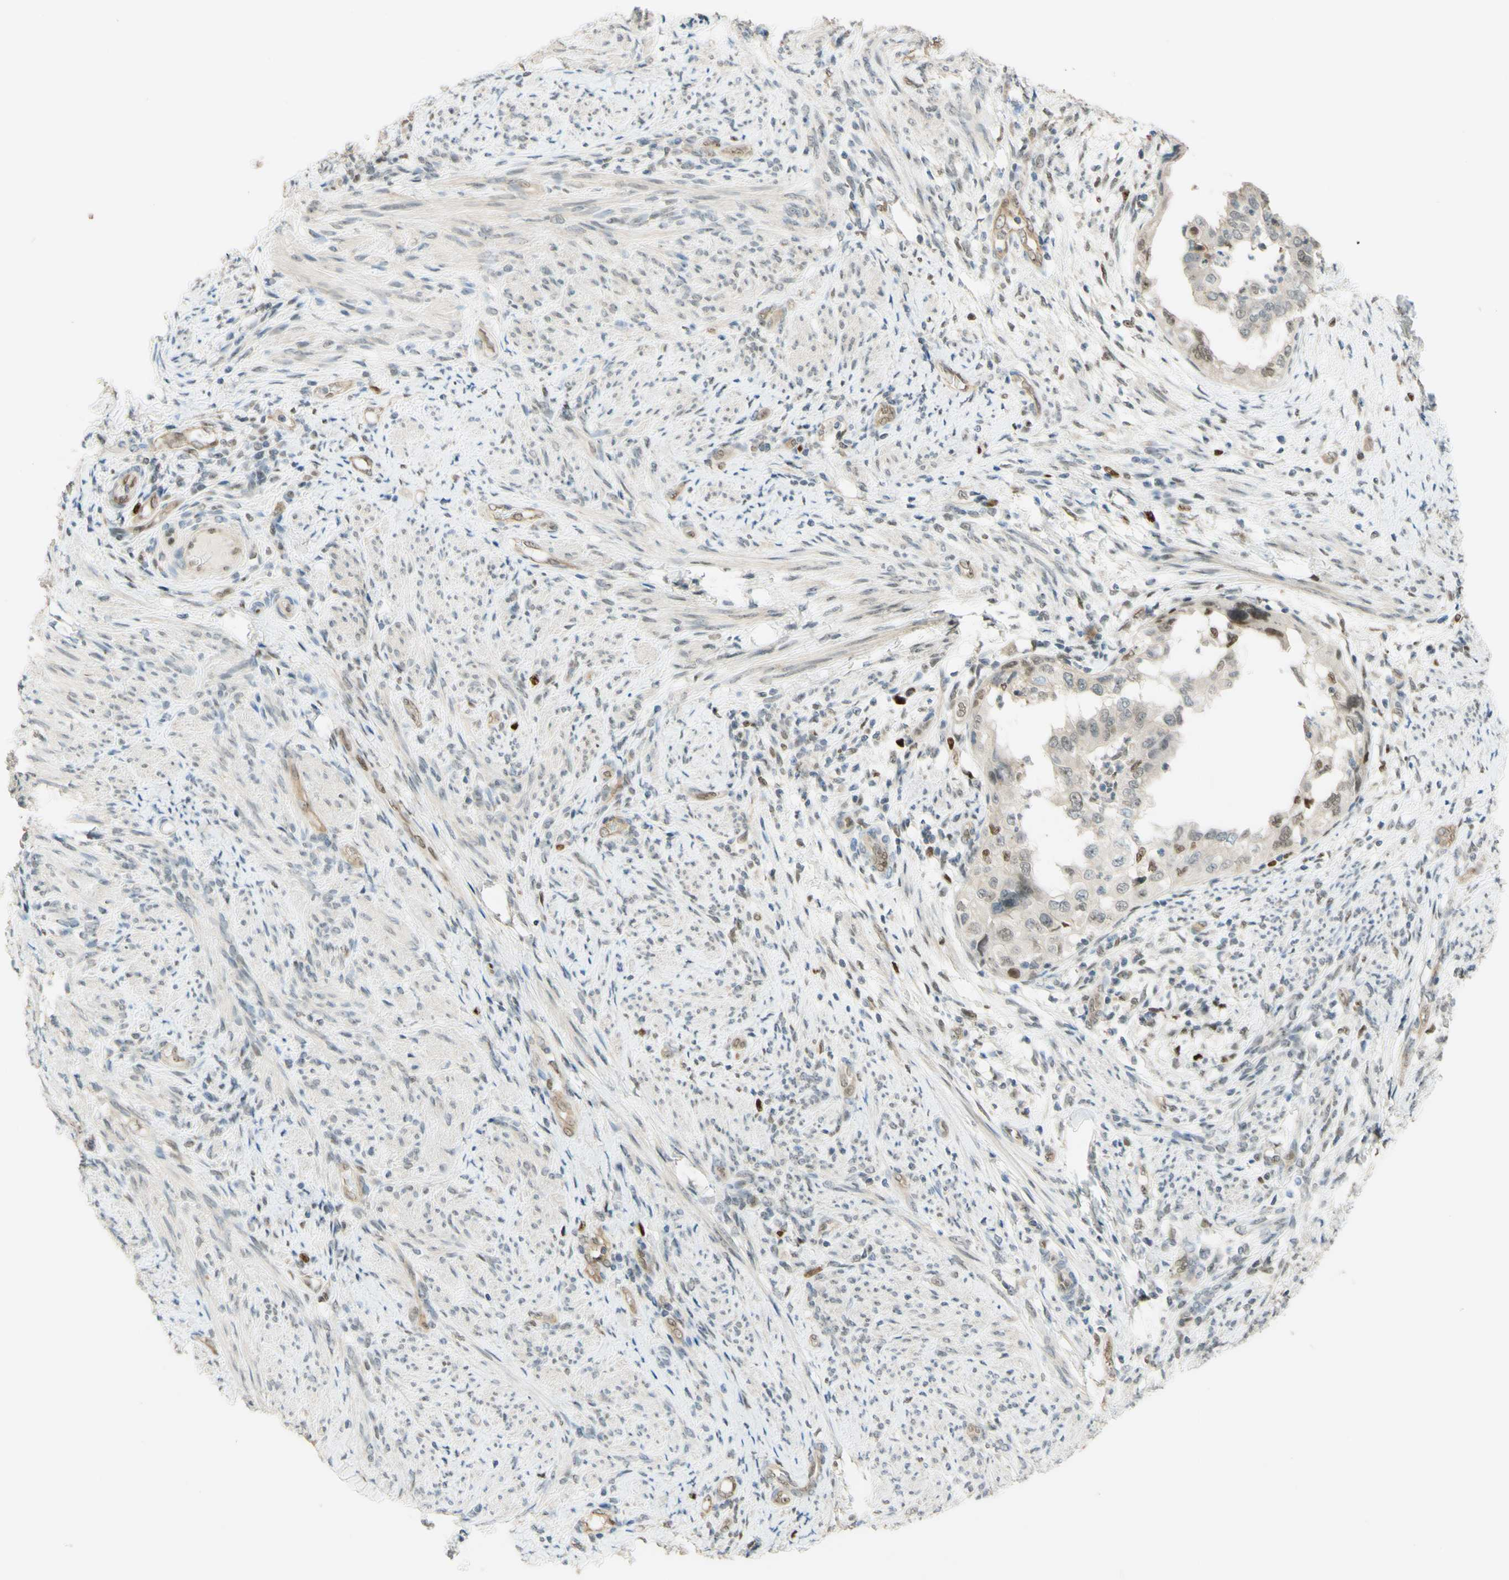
{"staining": {"intensity": "weak", "quantity": "<25%", "location": "nuclear"}, "tissue": "endometrial cancer", "cell_type": "Tumor cells", "image_type": "cancer", "snomed": [{"axis": "morphology", "description": "Adenocarcinoma, NOS"}, {"axis": "topography", "description": "Endometrium"}], "caption": "Tumor cells show no significant protein expression in adenocarcinoma (endometrial).", "gene": "POLB", "patient": {"sex": "female", "age": 85}}